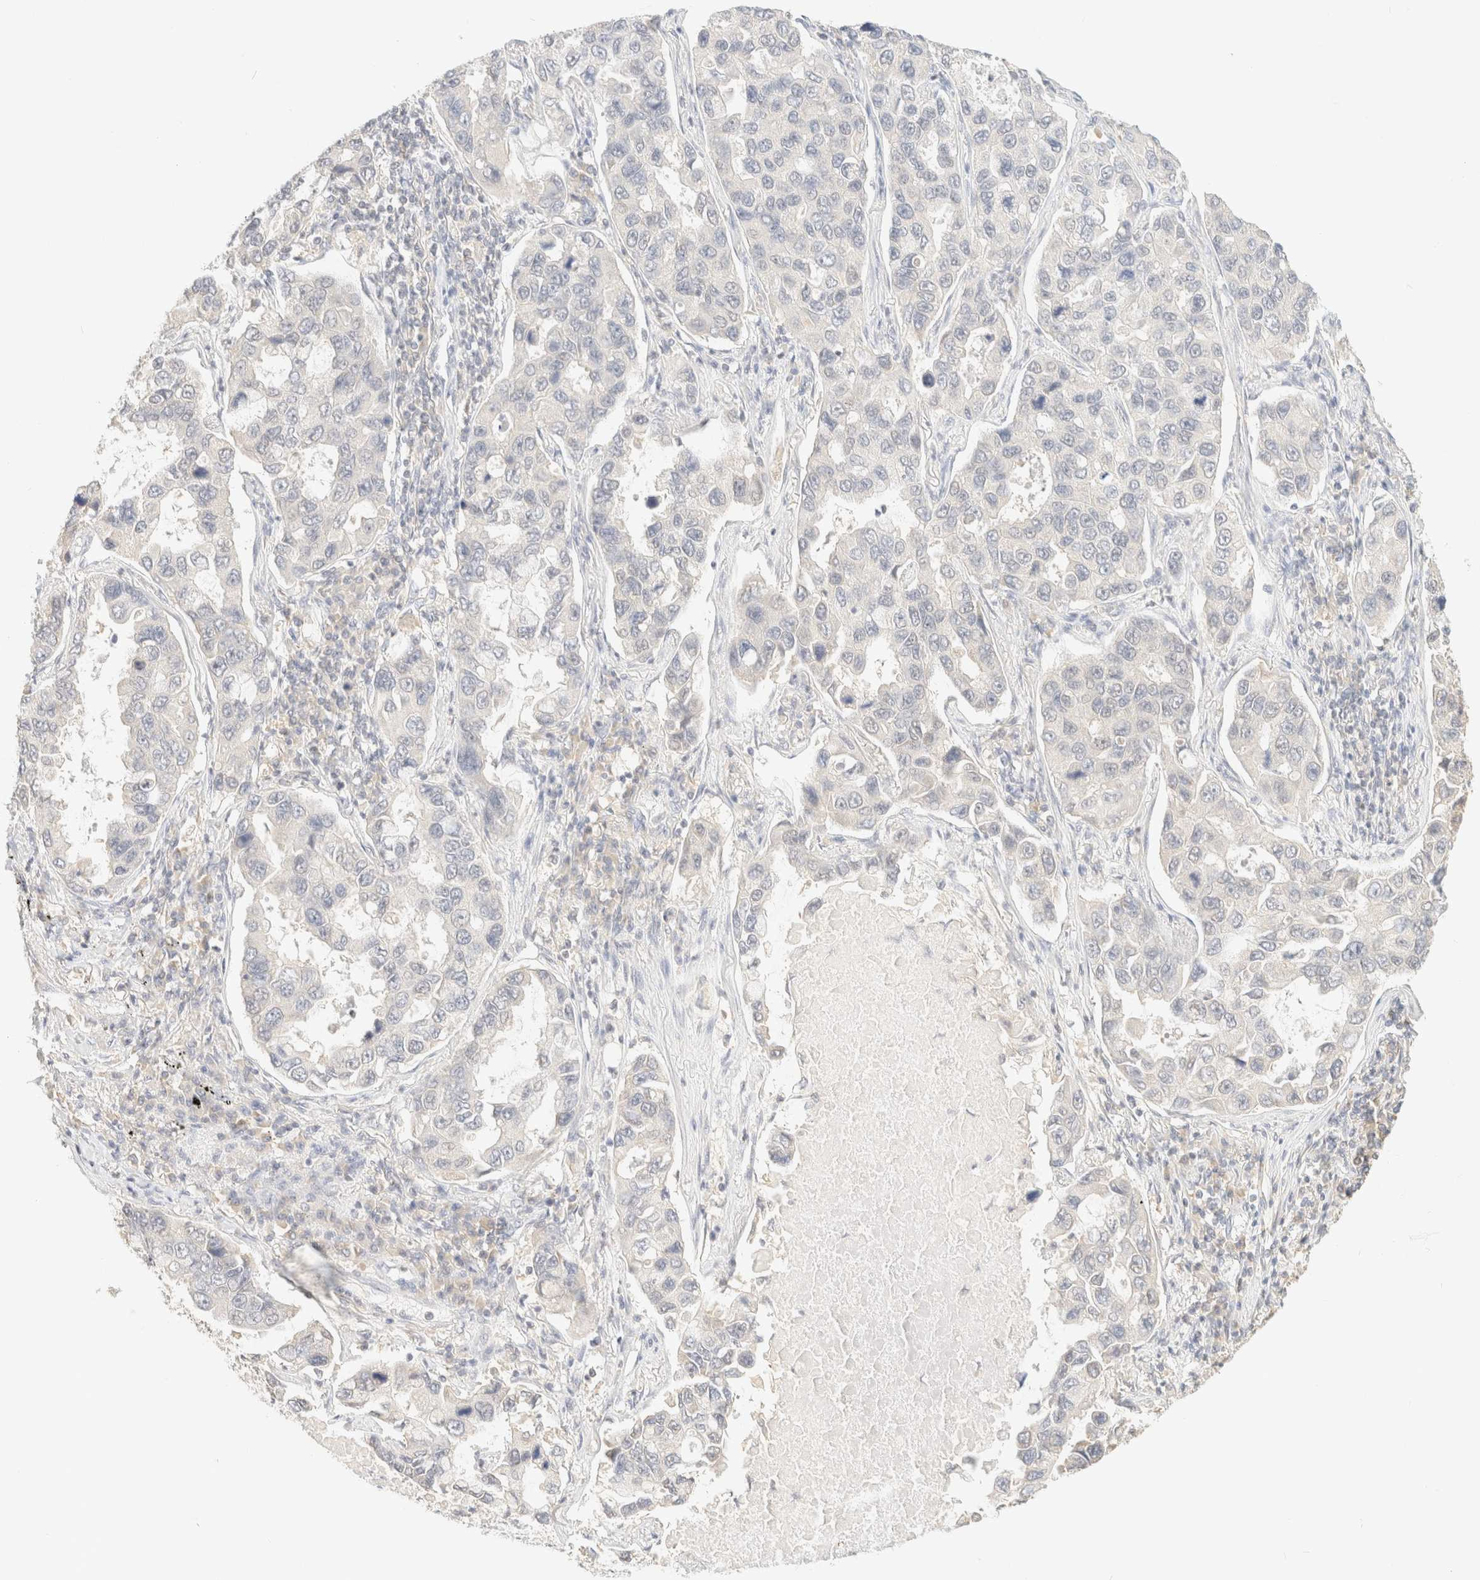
{"staining": {"intensity": "negative", "quantity": "none", "location": "none"}, "tissue": "lung cancer", "cell_type": "Tumor cells", "image_type": "cancer", "snomed": [{"axis": "morphology", "description": "Adenocarcinoma, NOS"}, {"axis": "topography", "description": "Lung"}], "caption": "Image shows no significant protein positivity in tumor cells of lung cancer.", "gene": "TIMD4", "patient": {"sex": "male", "age": 64}}